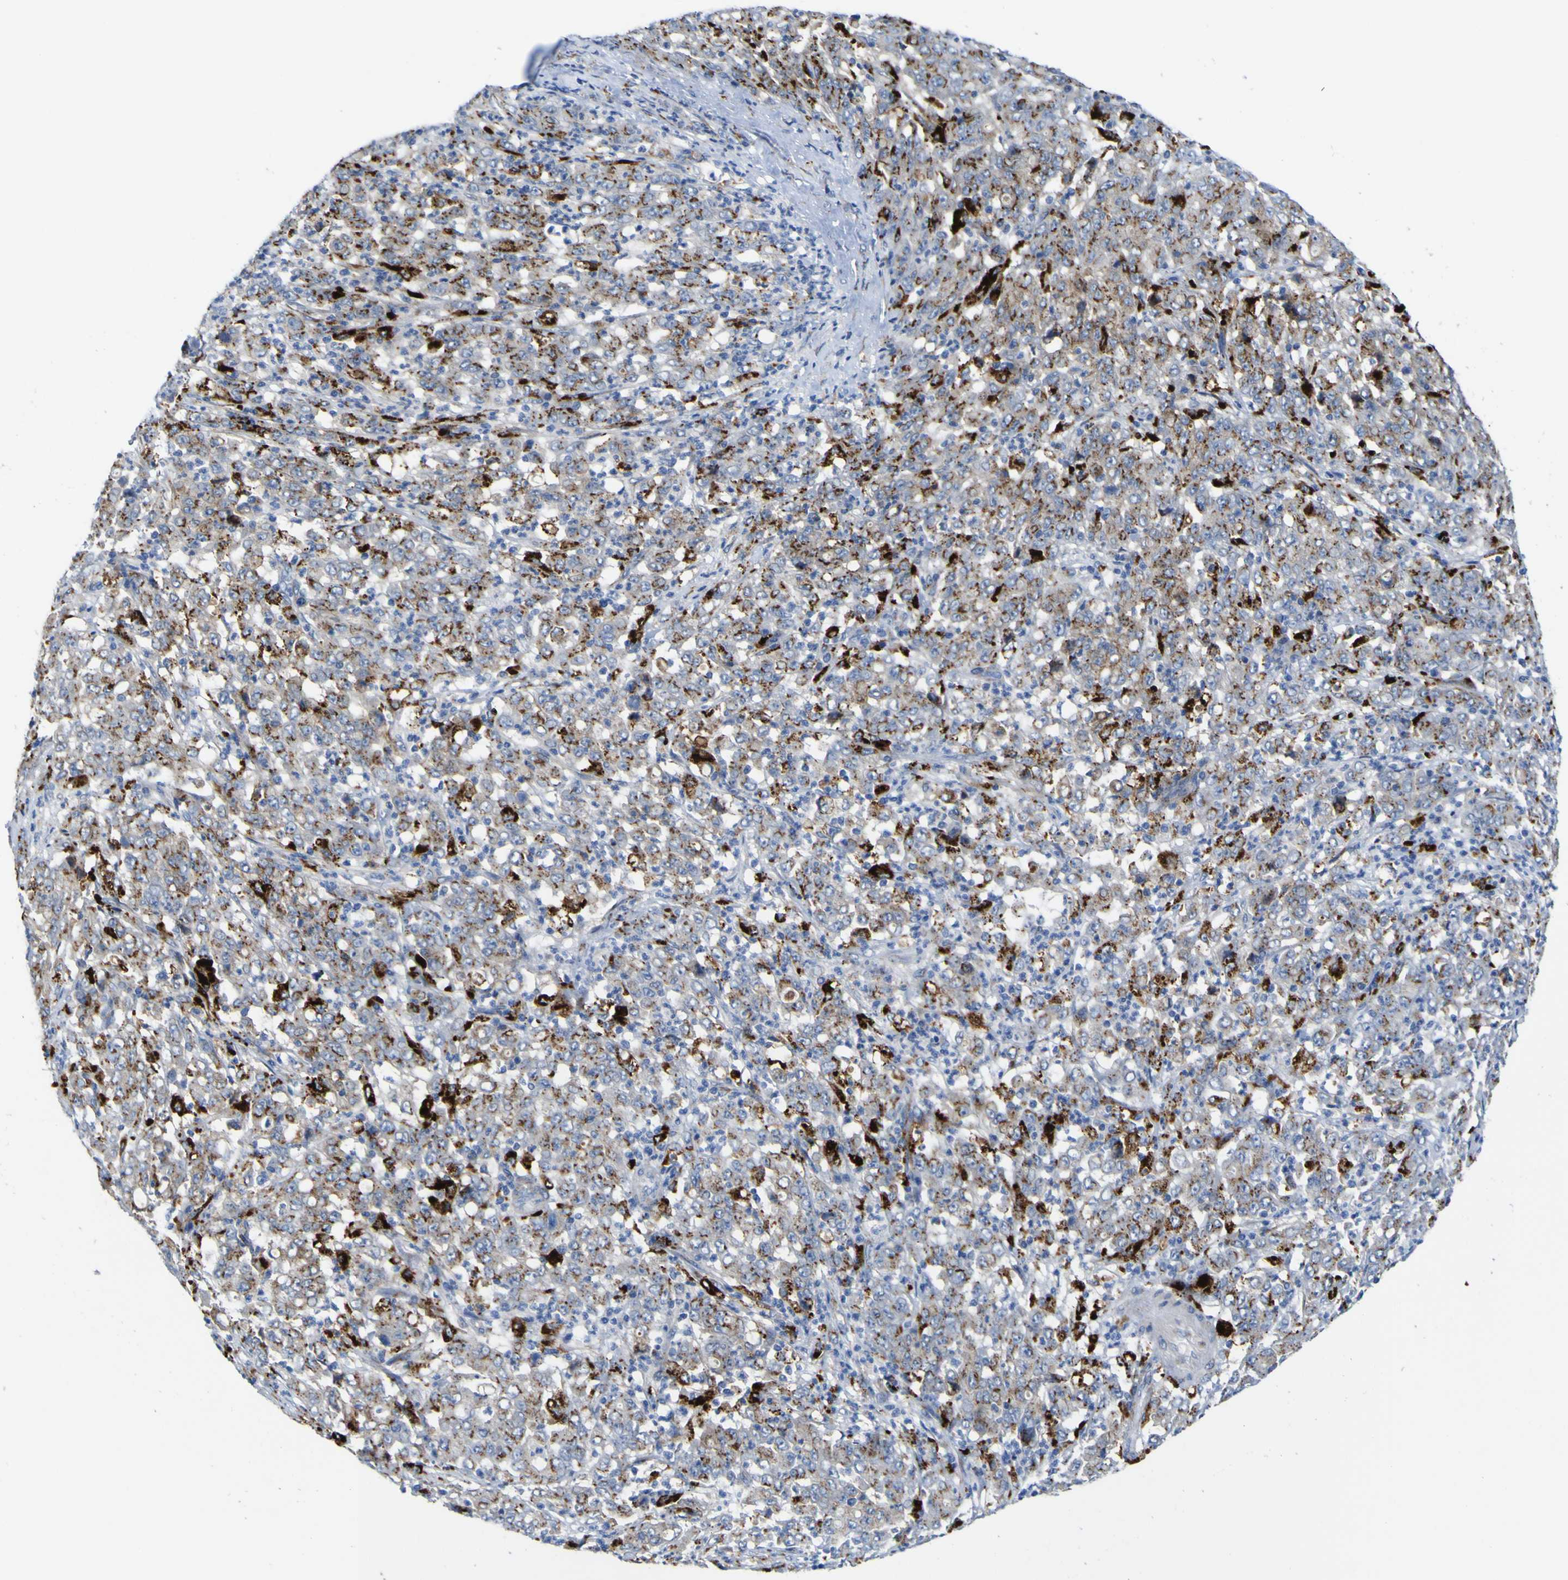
{"staining": {"intensity": "moderate", "quantity": "25%-75%", "location": "cytoplasmic/membranous"}, "tissue": "stomach cancer", "cell_type": "Tumor cells", "image_type": "cancer", "snomed": [{"axis": "morphology", "description": "Adenocarcinoma, NOS"}, {"axis": "topography", "description": "Stomach, lower"}], "caption": "Protein expression analysis of human stomach adenocarcinoma reveals moderate cytoplasmic/membranous staining in approximately 25%-75% of tumor cells. The protein is shown in brown color, while the nuclei are stained blue.", "gene": "PTPRF", "patient": {"sex": "female", "age": 71}}